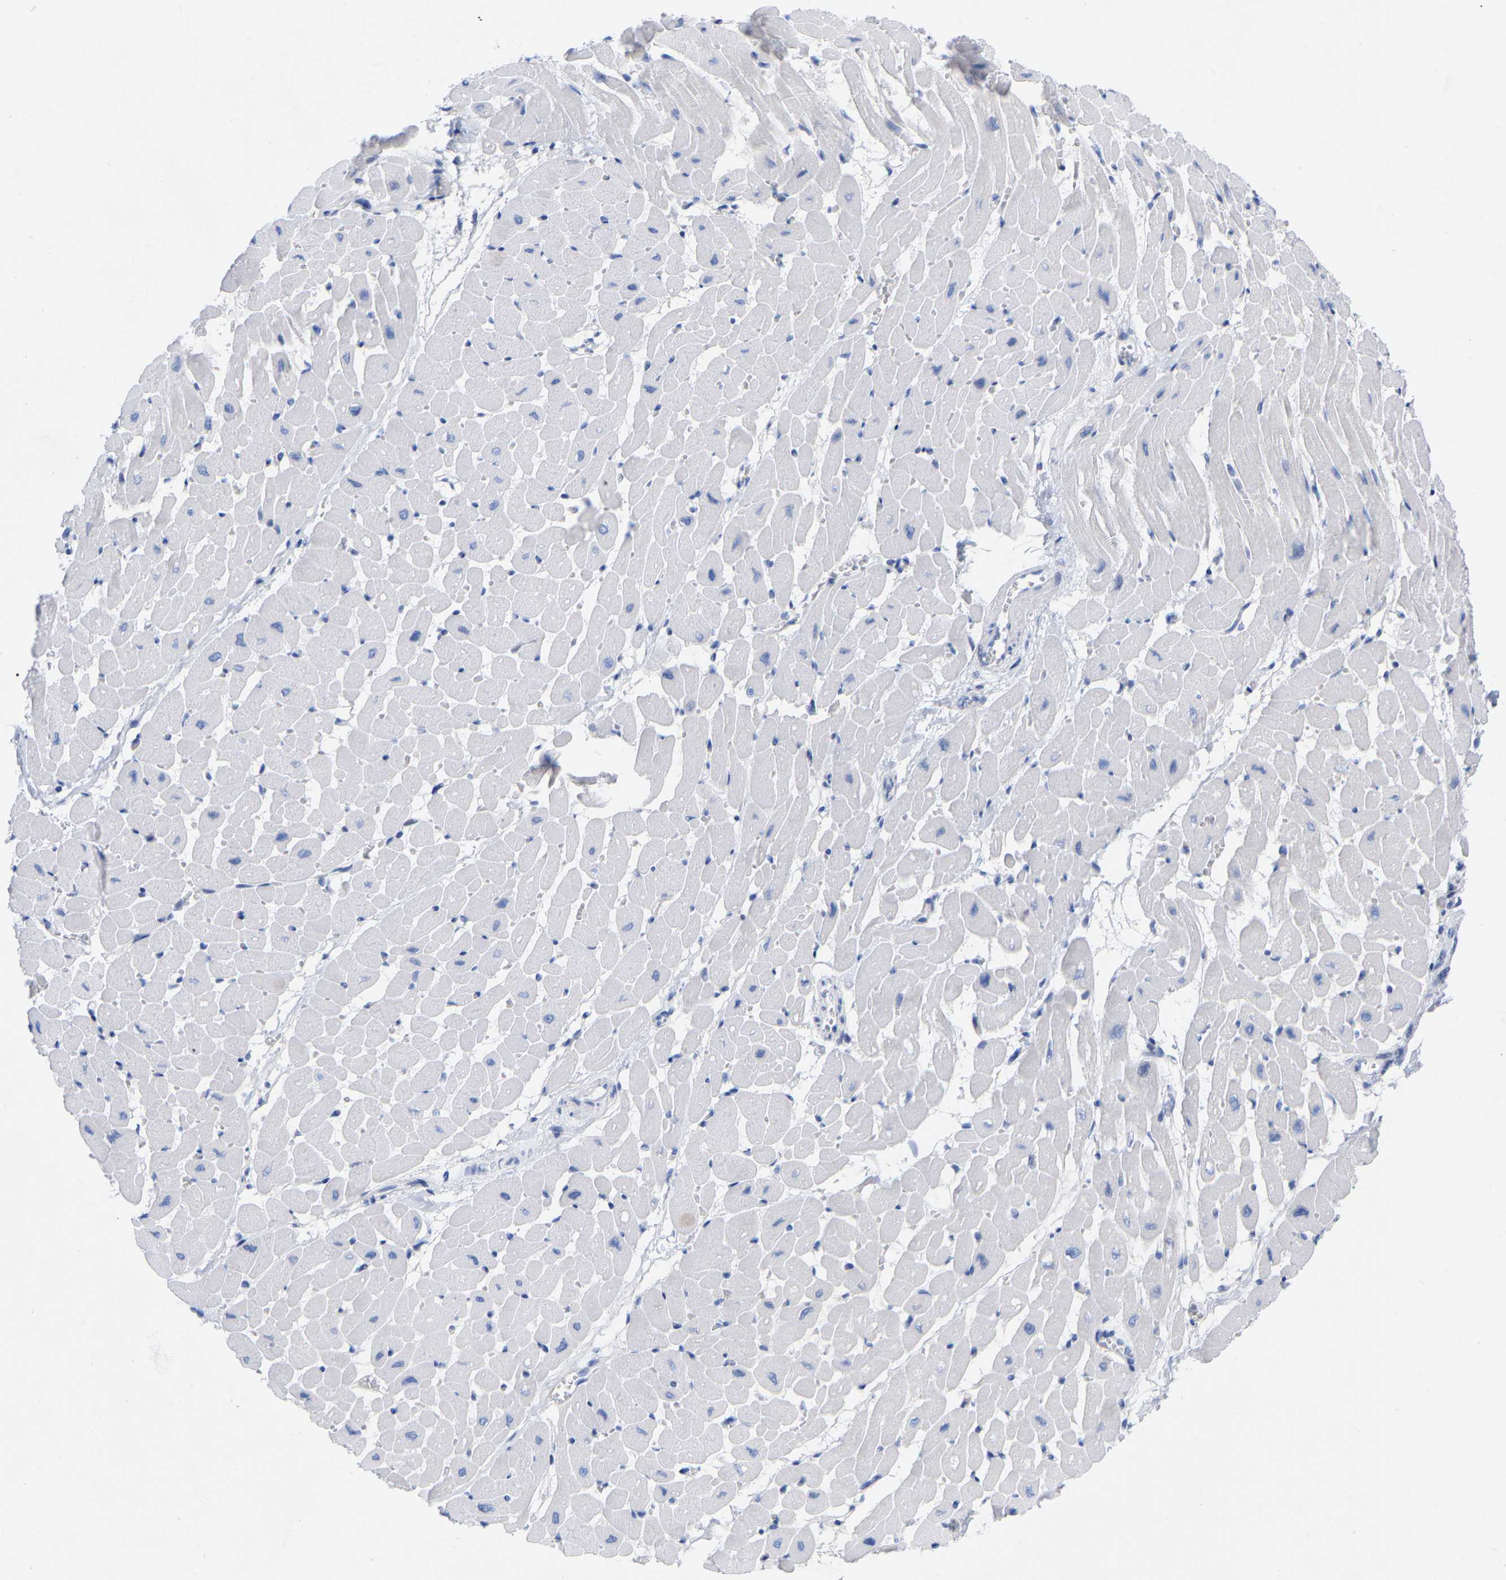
{"staining": {"intensity": "negative", "quantity": "none", "location": "none"}, "tissue": "heart muscle", "cell_type": "Cardiomyocytes", "image_type": "normal", "snomed": [{"axis": "morphology", "description": "Normal tissue, NOS"}, {"axis": "topography", "description": "Heart"}], "caption": "The micrograph exhibits no significant positivity in cardiomyocytes of heart muscle.", "gene": "ZNF629", "patient": {"sex": "male", "age": 45}}